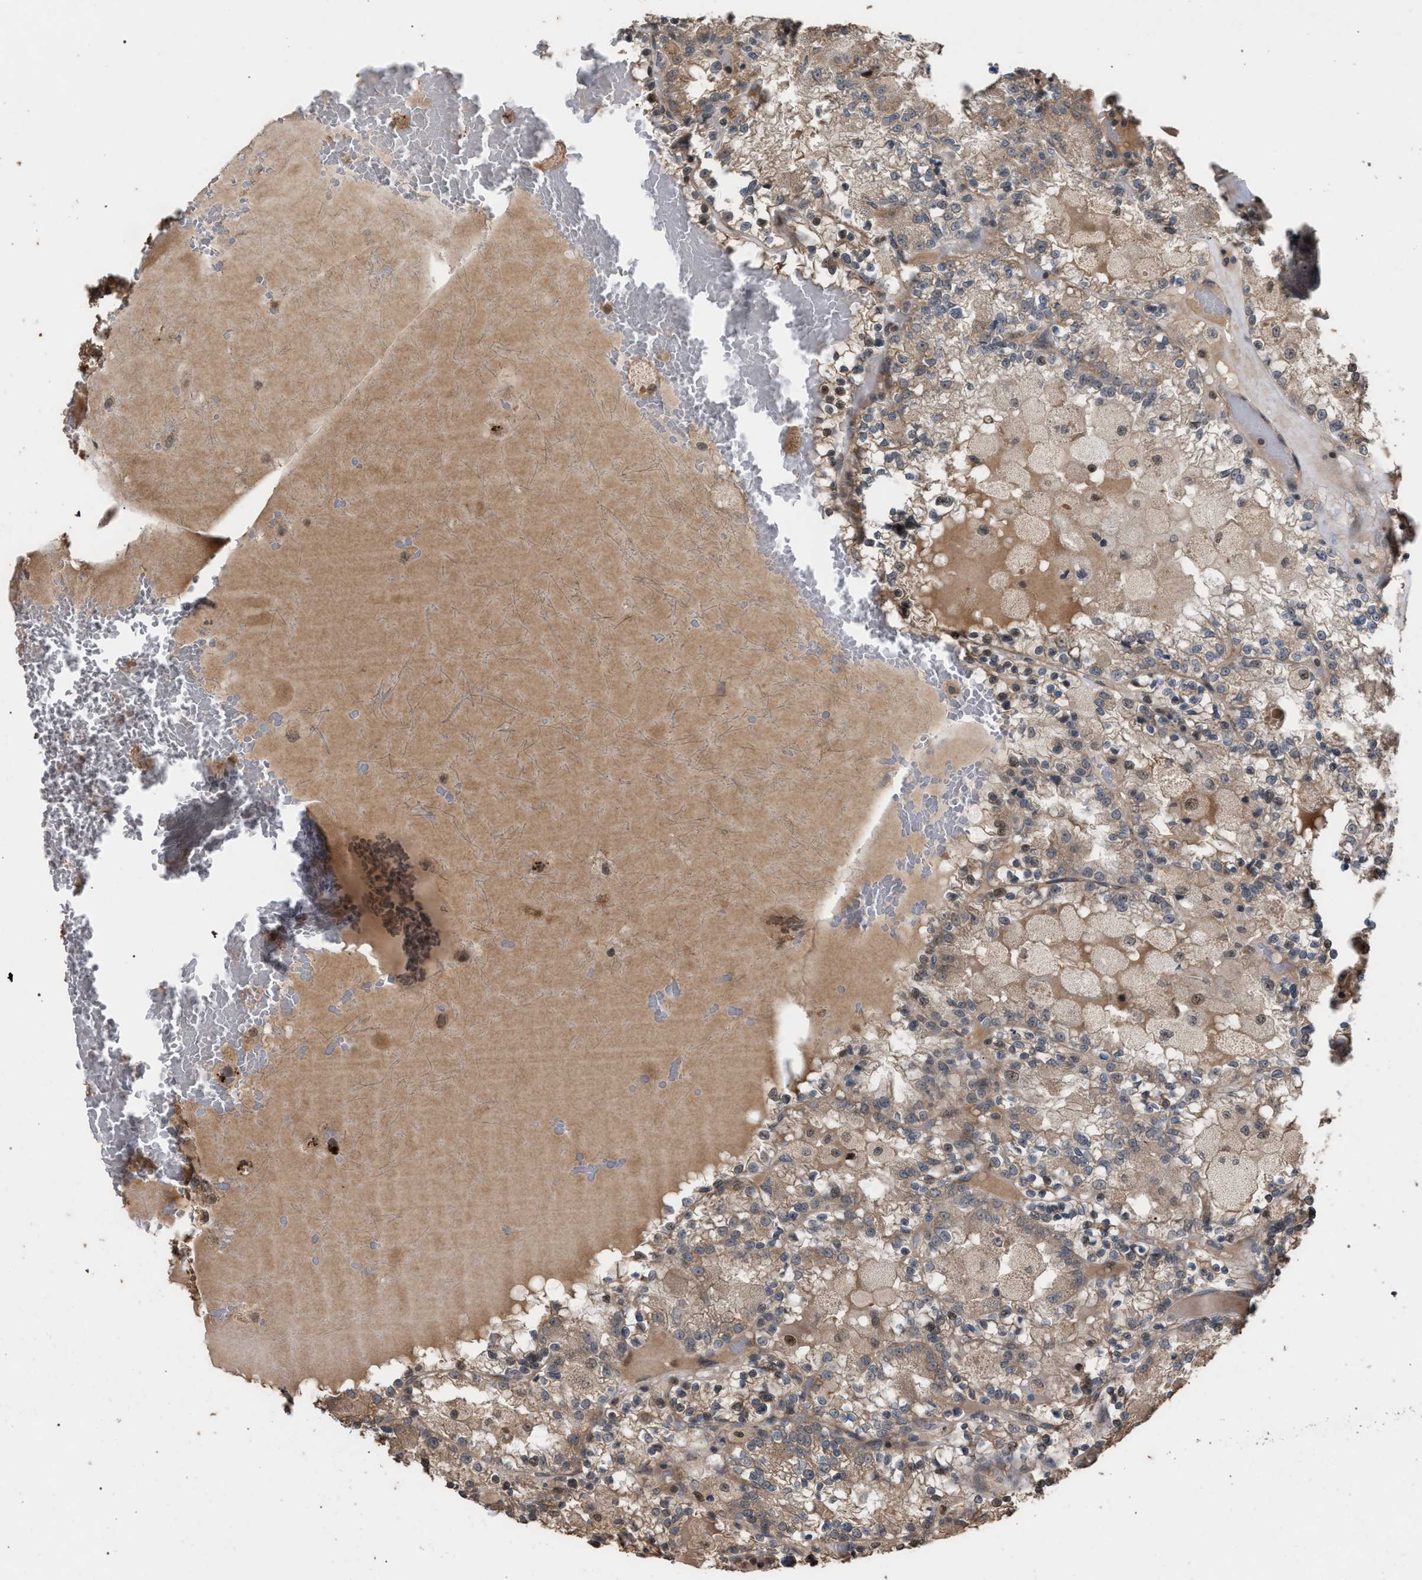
{"staining": {"intensity": "weak", "quantity": ">75%", "location": "cytoplasmic/membranous"}, "tissue": "renal cancer", "cell_type": "Tumor cells", "image_type": "cancer", "snomed": [{"axis": "morphology", "description": "Adenocarcinoma, NOS"}, {"axis": "topography", "description": "Kidney"}], "caption": "The image exhibits a brown stain indicating the presence of a protein in the cytoplasmic/membranous of tumor cells in adenocarcinoma (renal). (DAB IHC, brown staining for protein, blue staining for nuclei).", "gene": "NAA35", "patient": {"sex": "female", "age": 56}}